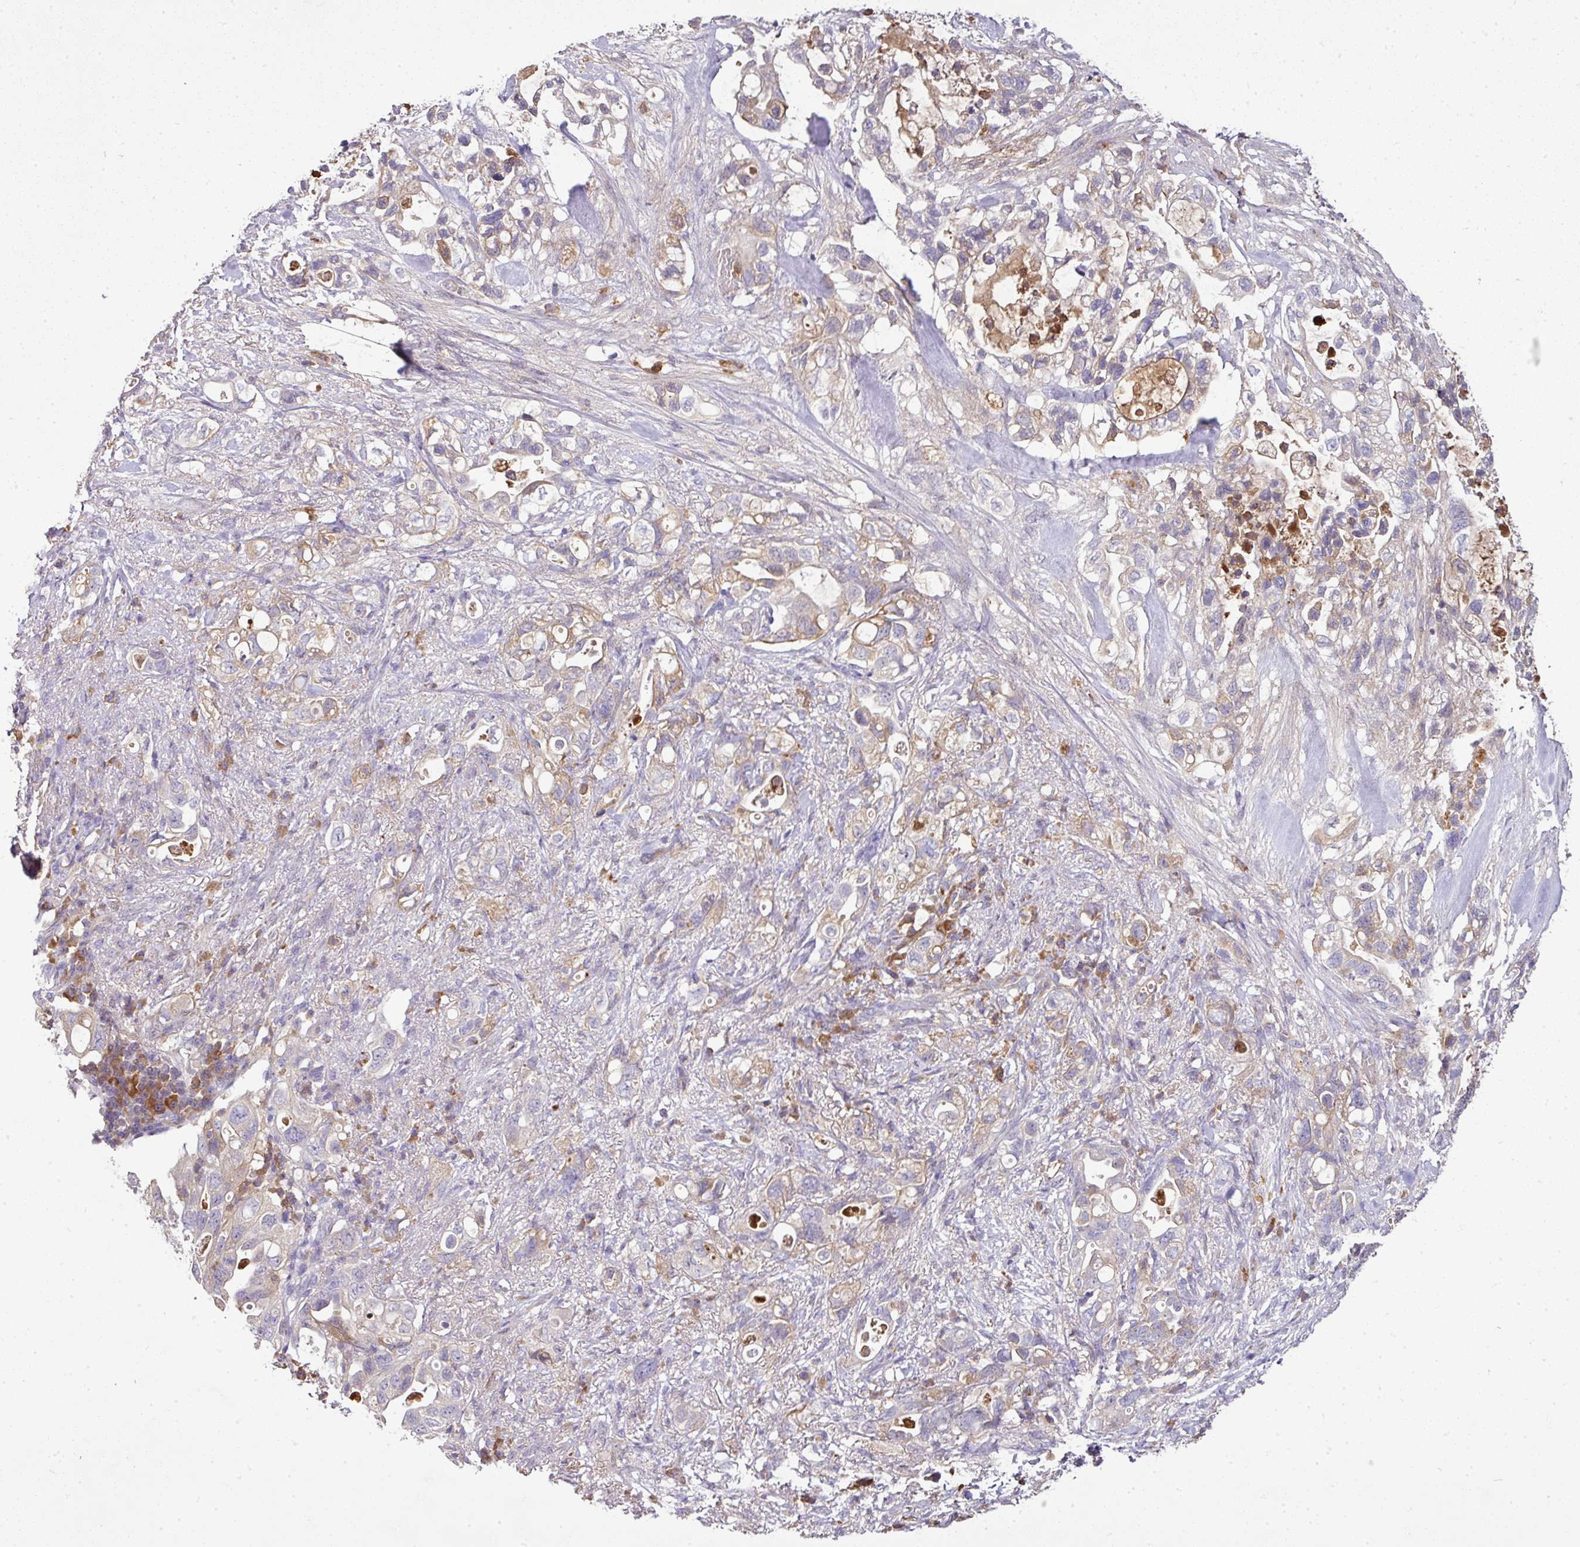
{"staining": {"intensity": "weak", "quantity": "<25%", "location": "cytoplasmic/membranous"}, "tissue": "pancreatic cancer", "cell_type": "Tumor cells", "image_type": "cancer", "snomed": [{"axis": "morphology", "description": "Adenocarcinoma, NOS"}, {"axis": "topography", "description": "Pancreas"}], "caption": "Immunohistochemistry (IHC) of human adenocarcinoma (pancreatic) displays no staining in tumor cells.", "gene": "CAB39L", "patient": {"sex": "female", "age": 72}}